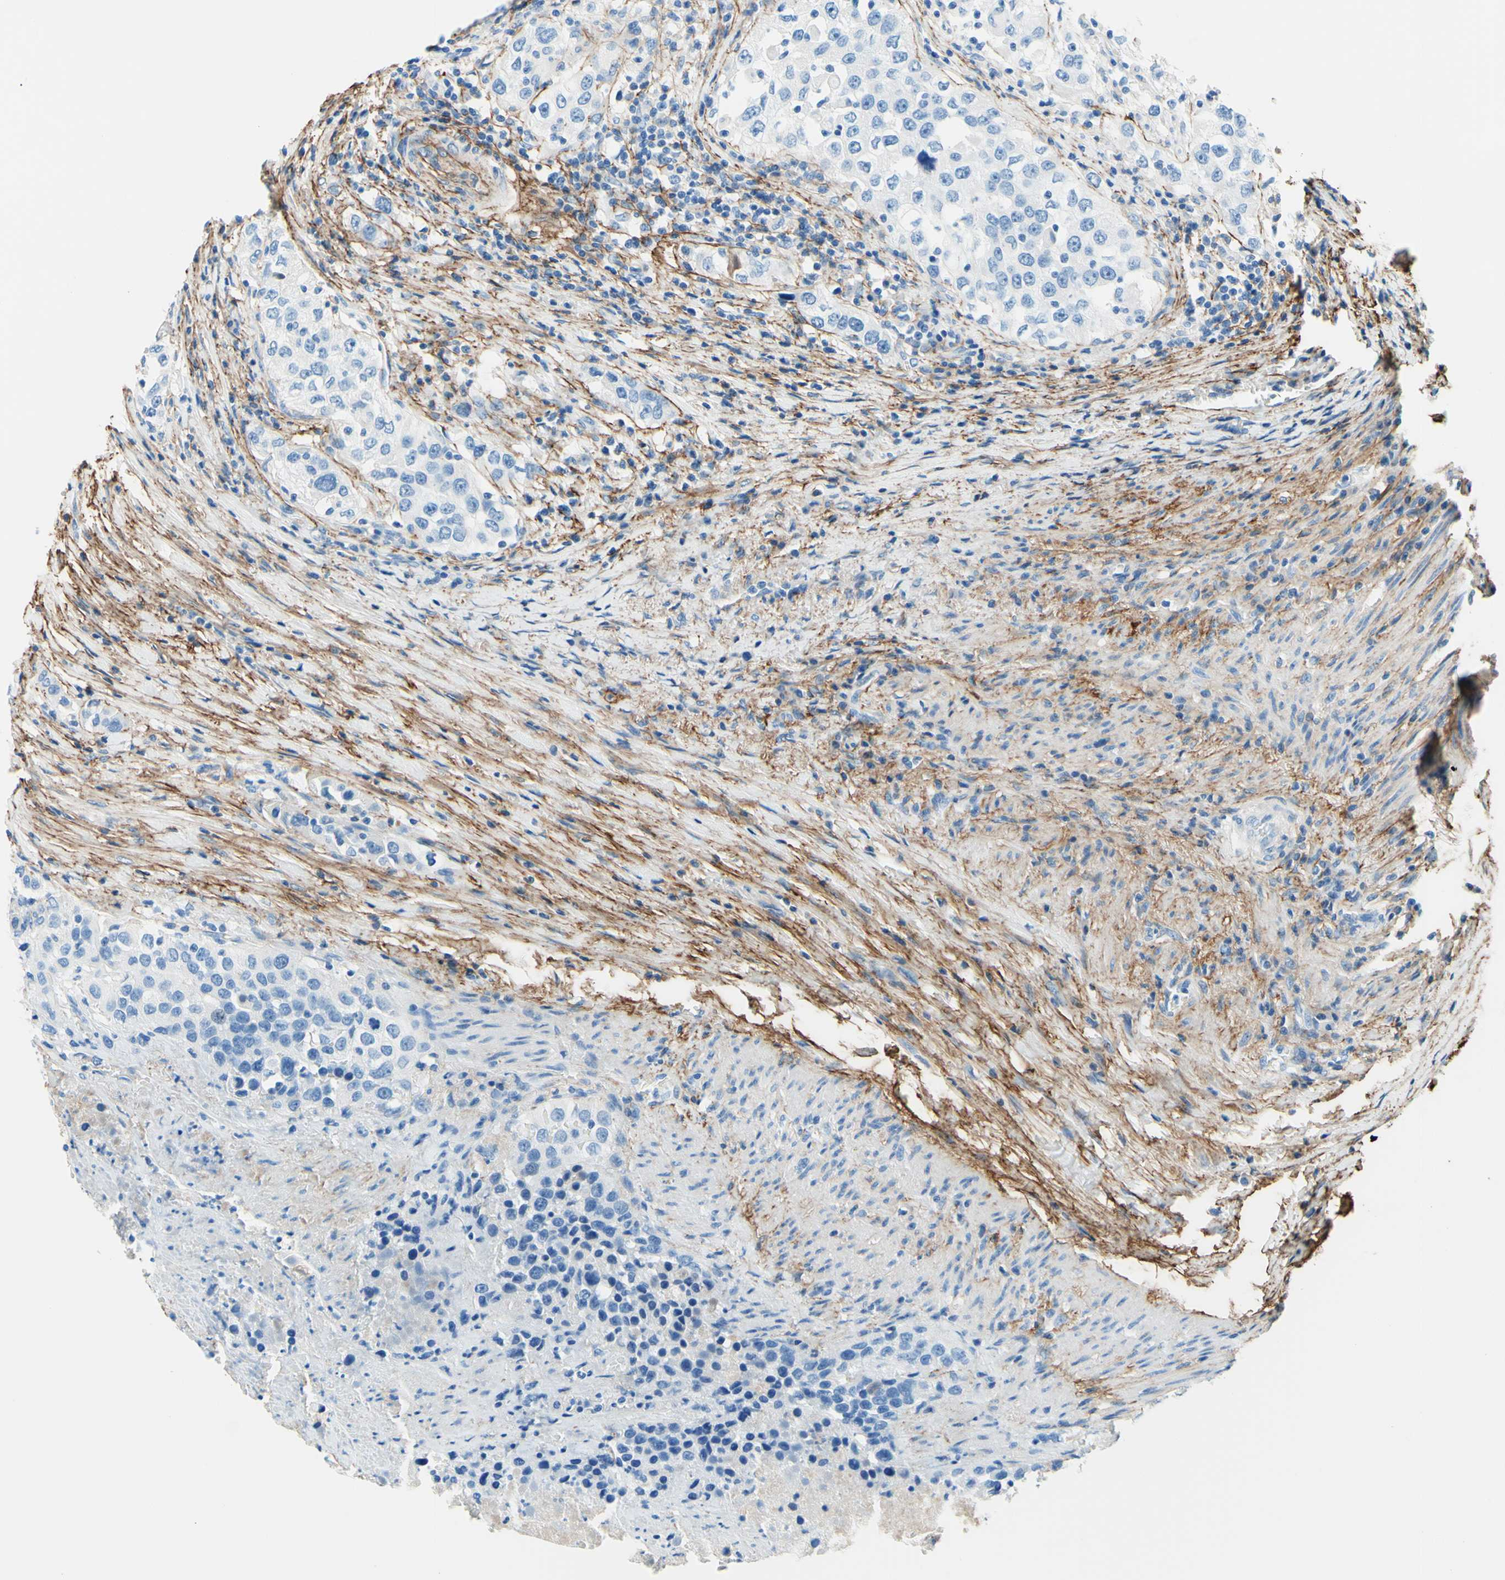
{"staining": {"intensity": "negative", "quantity": "none", "location": "none"}, "tissue": "urothelial cancer", "cell_type": "Tumor cells", "image_type": "cancer", "snomed": [{"axis": "morphology", "description": "Urothelial carcinoma, High grade"}, {"axis": "topography", "description": "Urinary bladder"}], "caption": "Human urothelial cancer stained for a protein using immunohistochemistry demonstrates no staining in tumor cells.", "gene": "MFAP5", "patient": {"sex": "female", "age": 80}}